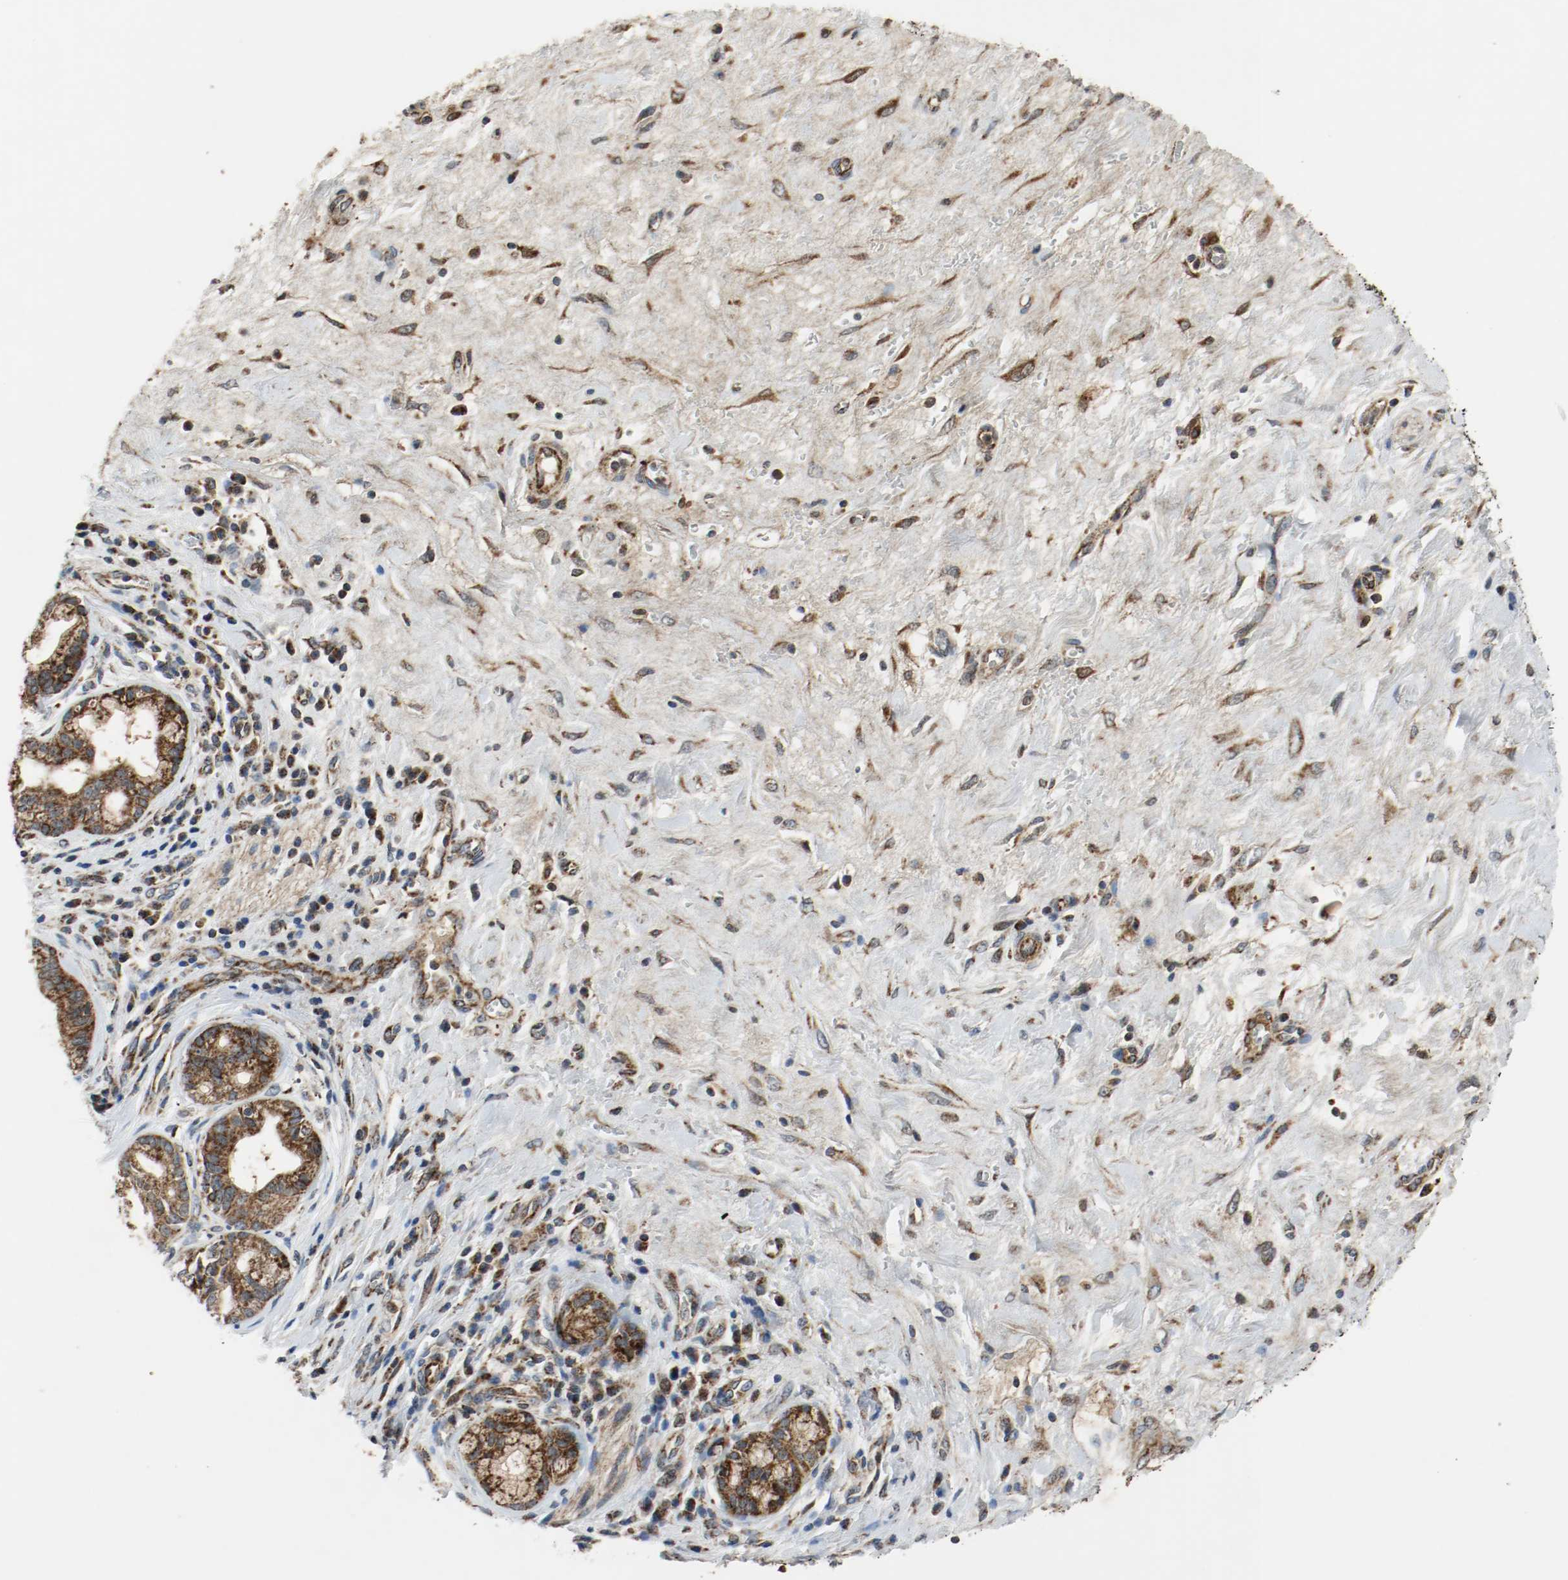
{"staining": {"intensity": "strong", "quantity": ">75%", "location": "cytoplasmic/membranous"}, "tissue": "pancreatic cancer", "cell_type": "Tumor cells", "image_type": "cancer", "snomed": [{"axis": "morphology", "description": "Adenocarcinoma, NOS"}, {"axis": "topography", "description": "Pancreas"}], "caption": "Immunohistochemical staining of human adenocarcinoma (pancreatic) exhibits high levels of strong cytoplasmic/membranous expression in approximately >75% of tumor cells. (DAB IHC, brown staining for protein, blue staining for nuclei).", "gene": "TXNRD1", "patient": {"sex": "female", "age": 73}}